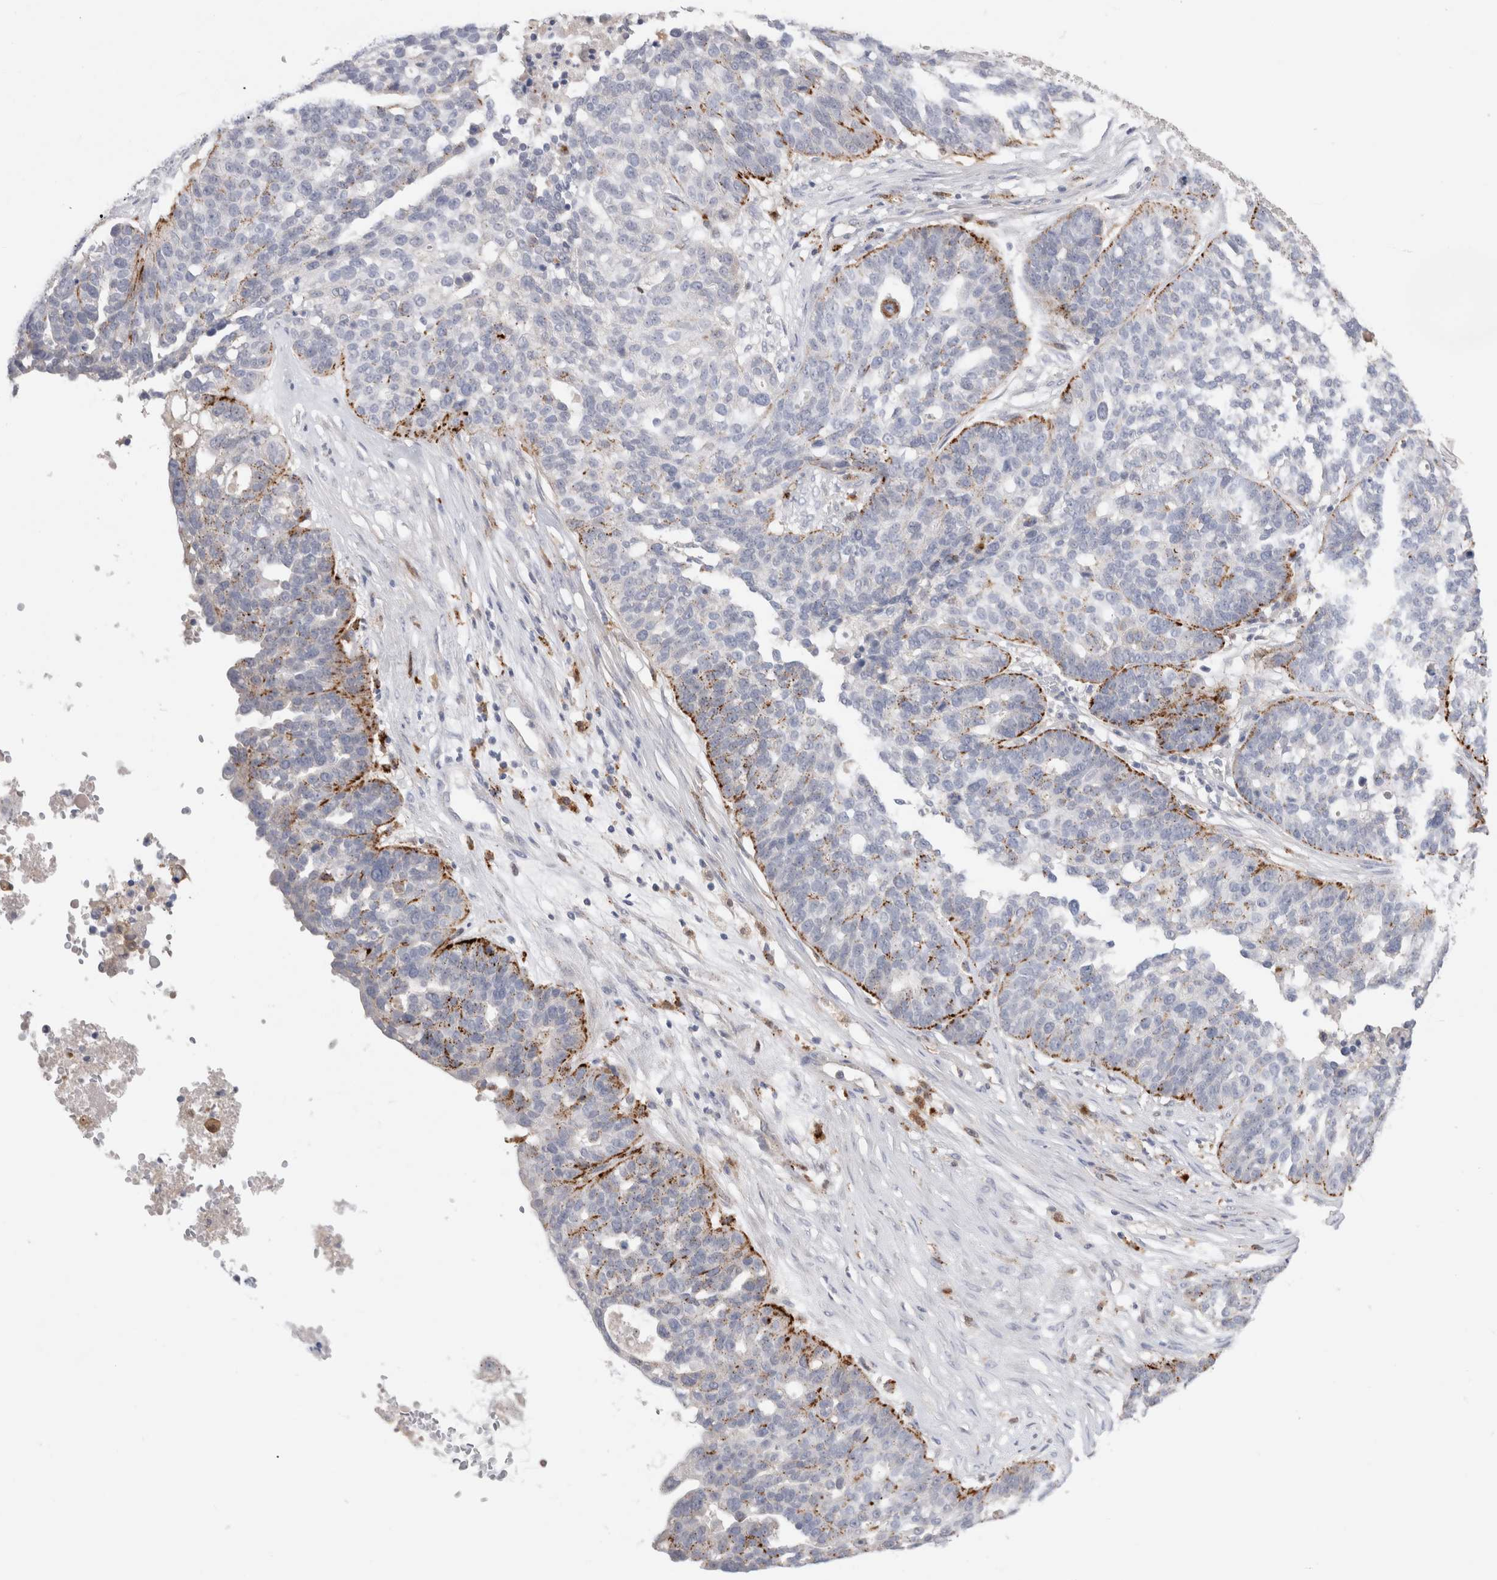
{"staining": {"intensity": "strong", "quantity": "<25%", "location": "cytoplasmic/membranous"}, "tissue": "ovarian cancer", "cell_type": "Tumor cells", "image_type": "cancer", "snomed": [{"axis": "morphology", "description": "Cystadenocarcinoma, serous, NOS"}, {"axis": "topography", "description": "Ovary"}], "caption": "Protein expression analysis of human ovarian cancer (serous cystadenocarcinoma) reveals strong cytoplasmic/membranous staining in about <25% of tumor cells.", "gene": "HPGDS", "patient": {"sex": "female", "age": 59}}